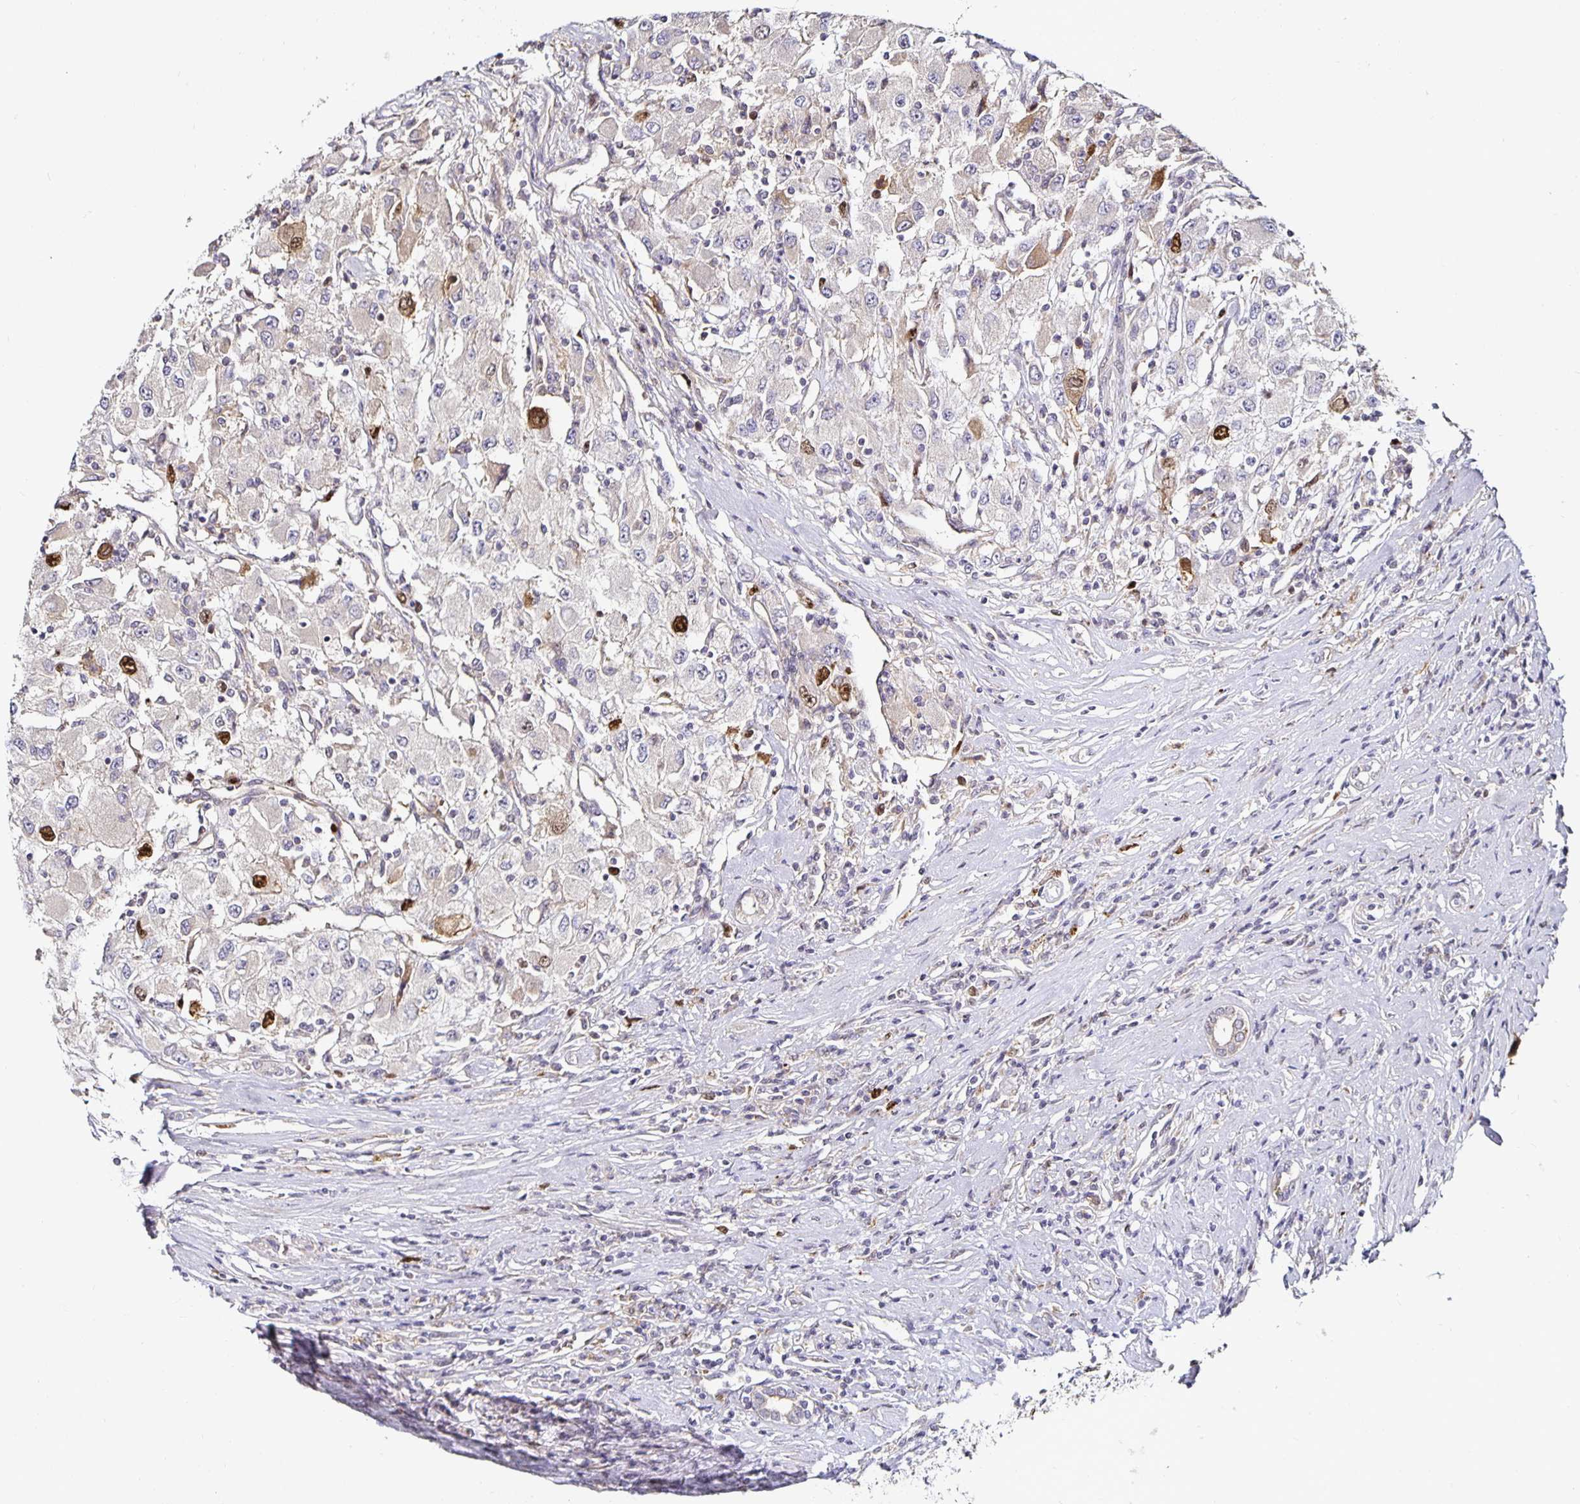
{"staining": {"intensity": "moderate", "quantity": "<25%", "location": "nuclear"}, "tissue": "renal cancer", "cell_type": "Tumor cells", "image_type": "cancer", "snomed": [{"axis": "morphology", "description": "Adenocarcinoma, NOS"}, {"axis": "topography", "description": "Kidney"}], "caption": "Immunohistochemical staining of adenocarcinoma (renal) shows low levels of moderate nuclear expression in about <25% of tumor cells.", "gene": "ANLN", "patient": {"sex": "female", "age": 67}}